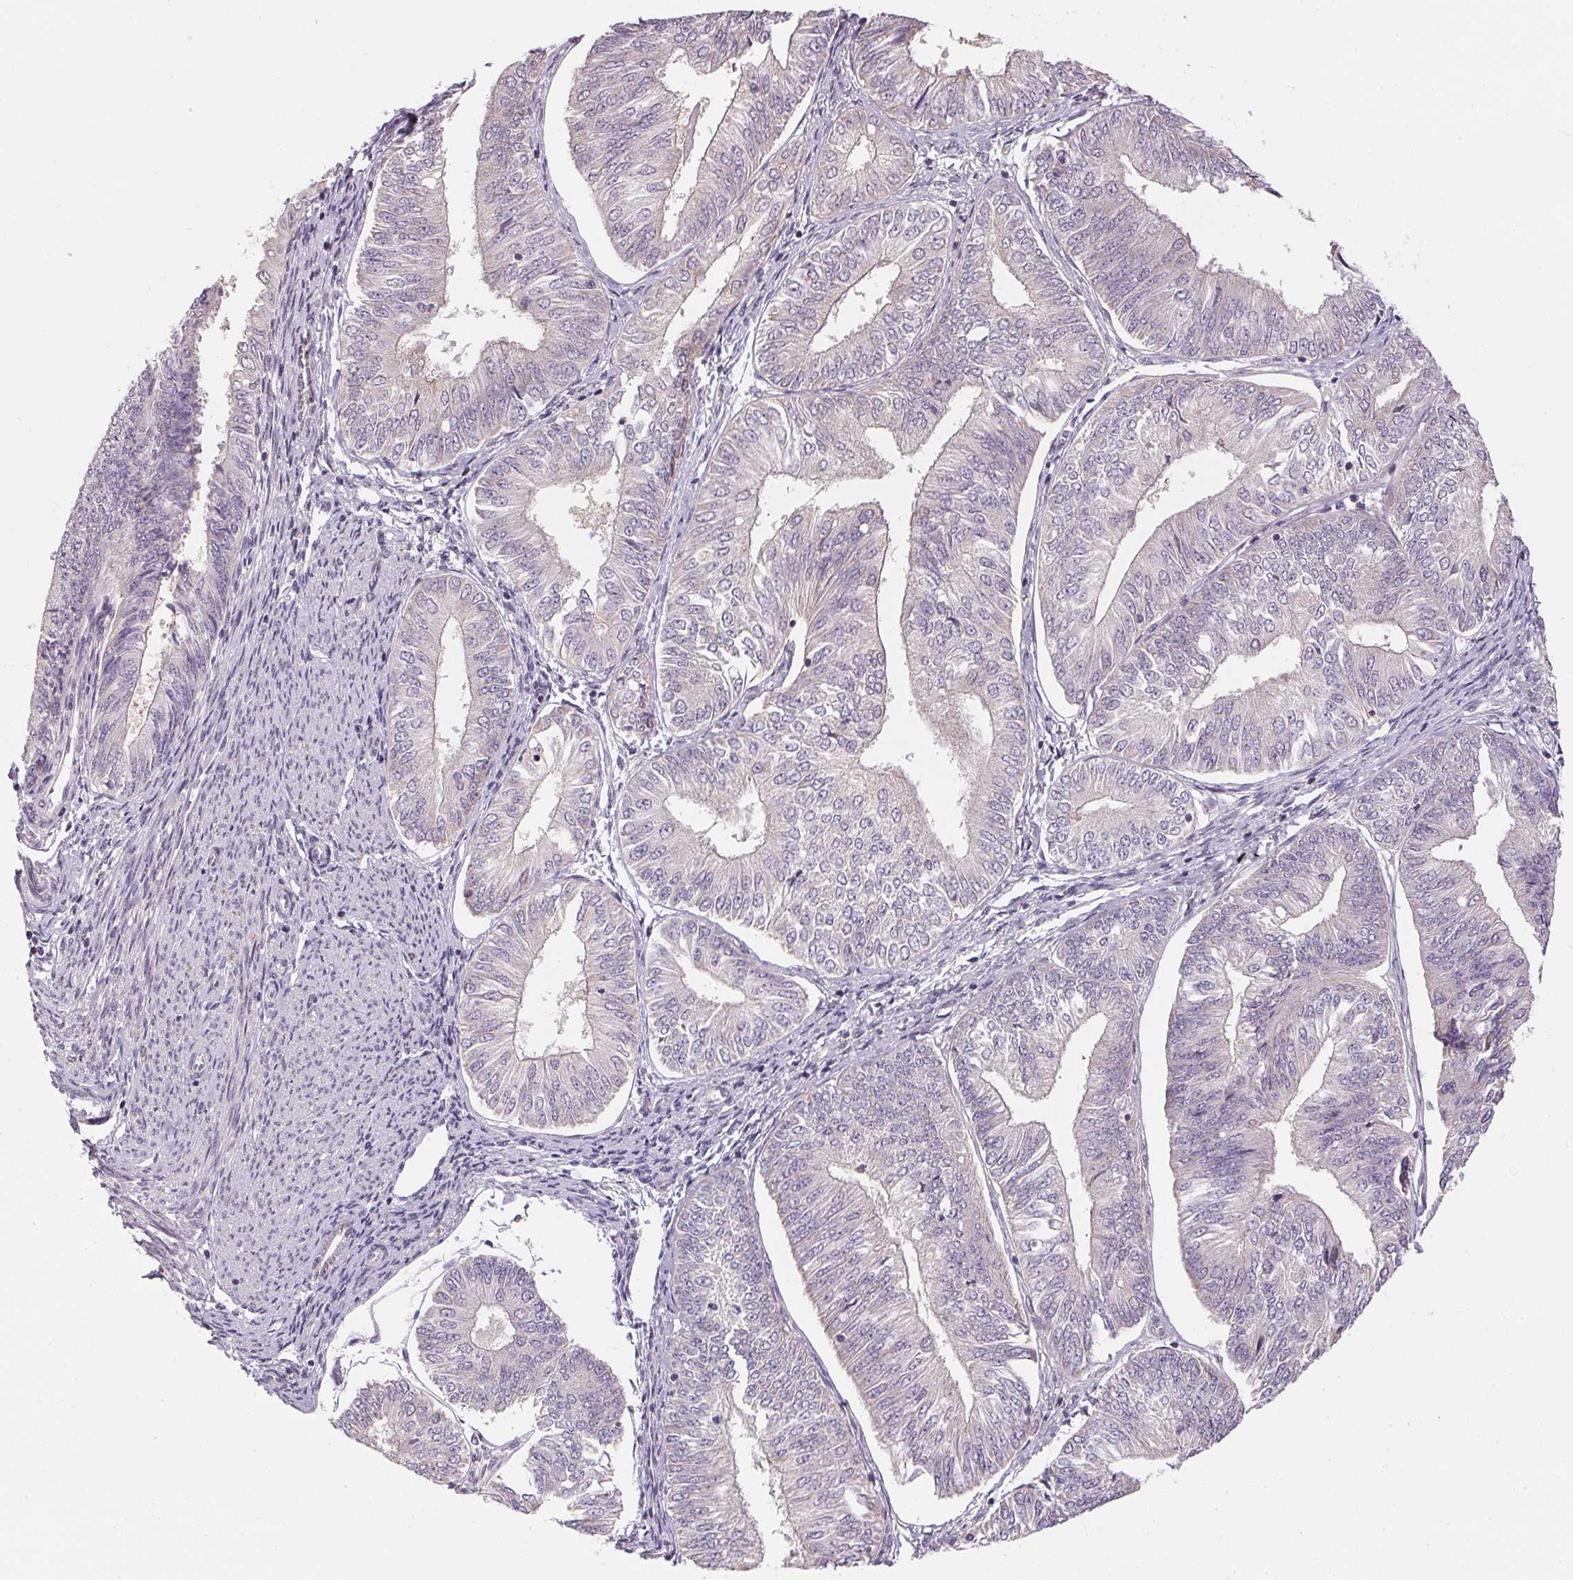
{"staining": {"intensity": "negative", "quantity": "none", "location": "none"}, "tissue": "endometrial cancer", "cell_type": "Tumor cells", "image_type": "cancer", "snomed": [{"axis": "morphology", "description": "Adenocarcinoma, NOS"}, {"axis": "topography", "description": "Endometrium"}], "caption": "The histopathology image reveals no significant staining in tumor cells of endometrial adenocarcinoma.", "gene": "SC5D", "patient": {"sex": "female", "age": 58}}